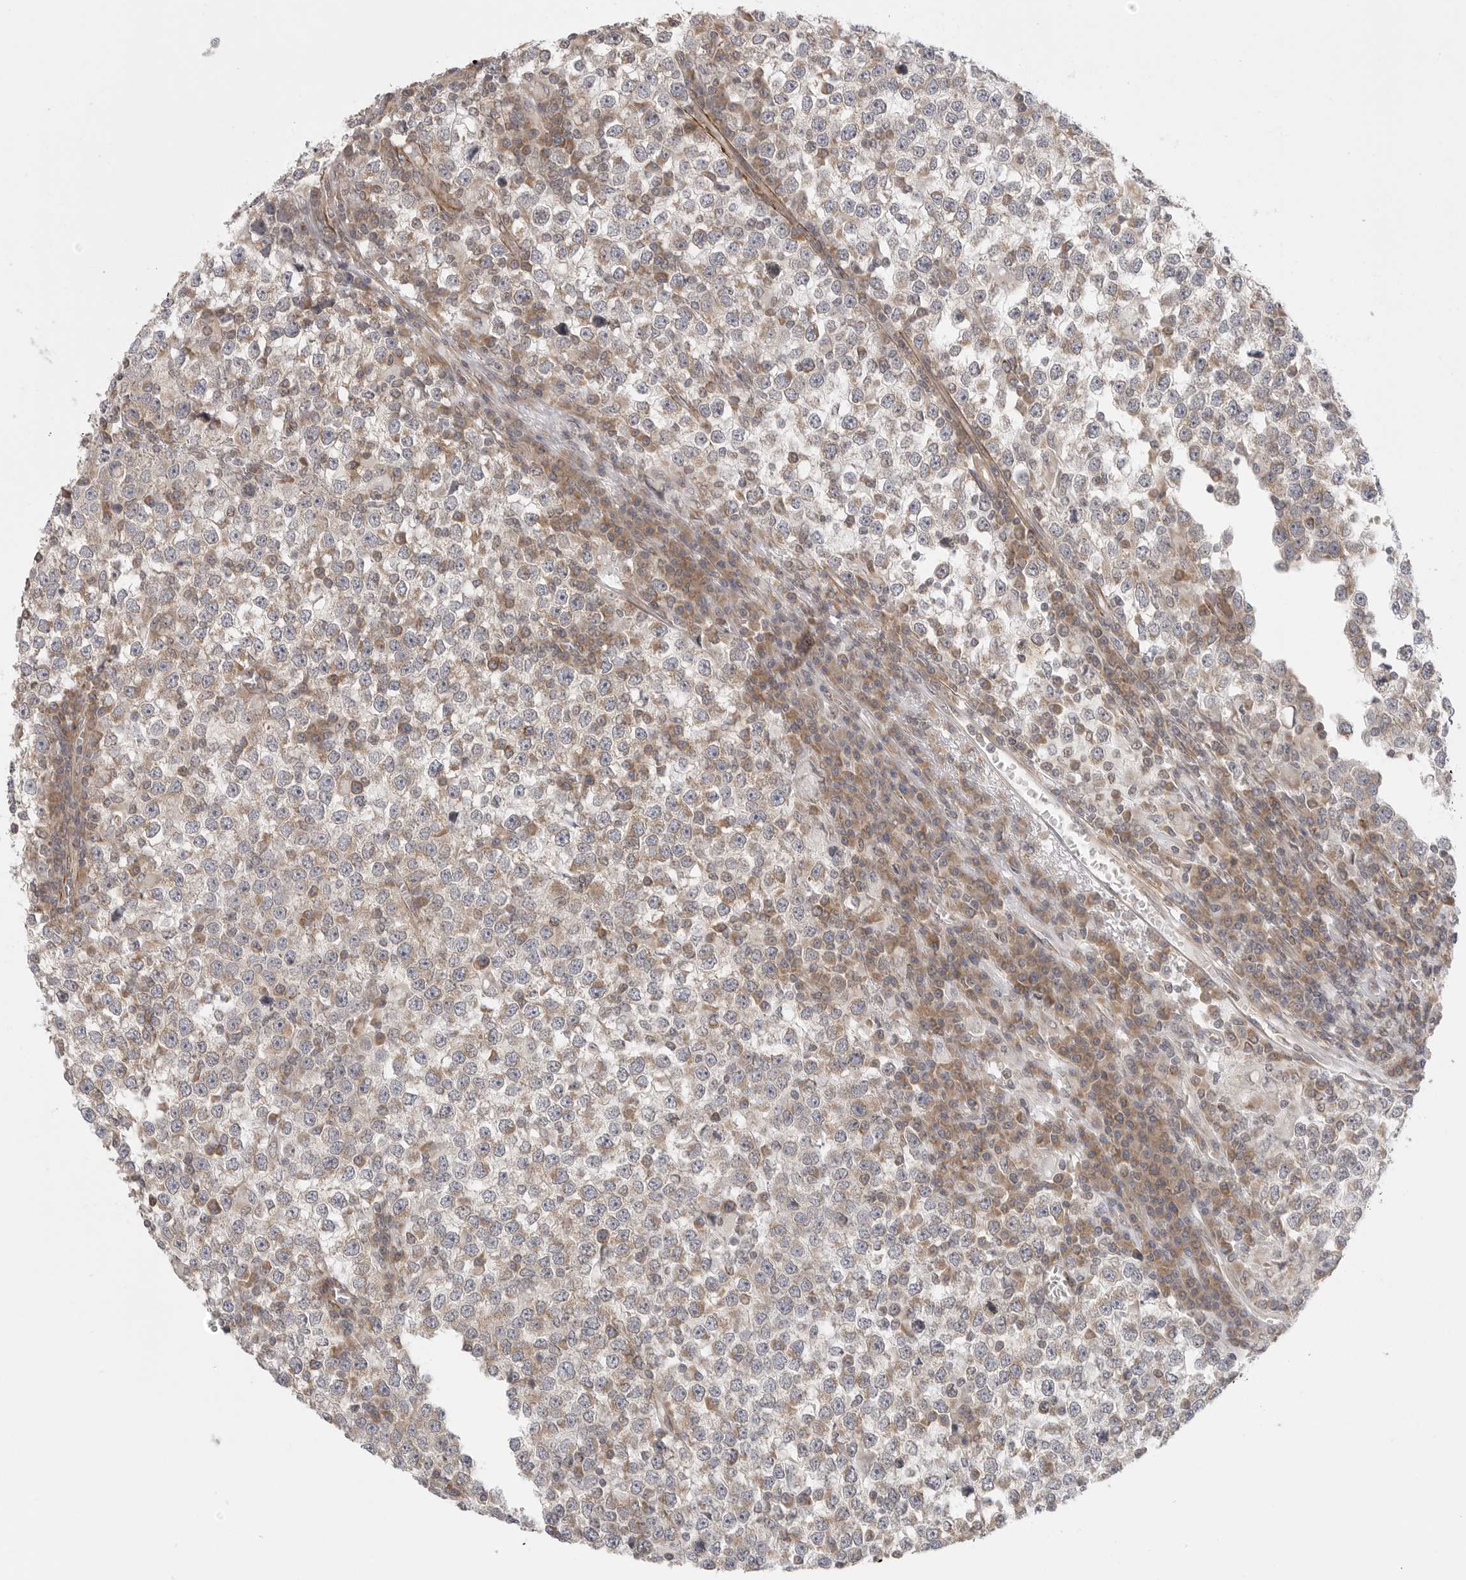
{"staining": {"intensity": "moderate", "quantity": "<25%", "location": "cytoplasmic/membranous"}, "tissue": "testis cancer", "cell_type": "Tumor cells", "image_type": "cancer", "snomed": [{"axis": "morphology", "description": "Seminoma, NOS"}, {"axis": "topography", "description": "Testis"}], "caption": "The micrograph shows immunohistochemical staining of testis cancer. There is moderate cytoplasmic/membranous staining is identified in about <25% of tumor cells.", "gene": "CERS2", "patient": {"sex": "male", "age": 65}}